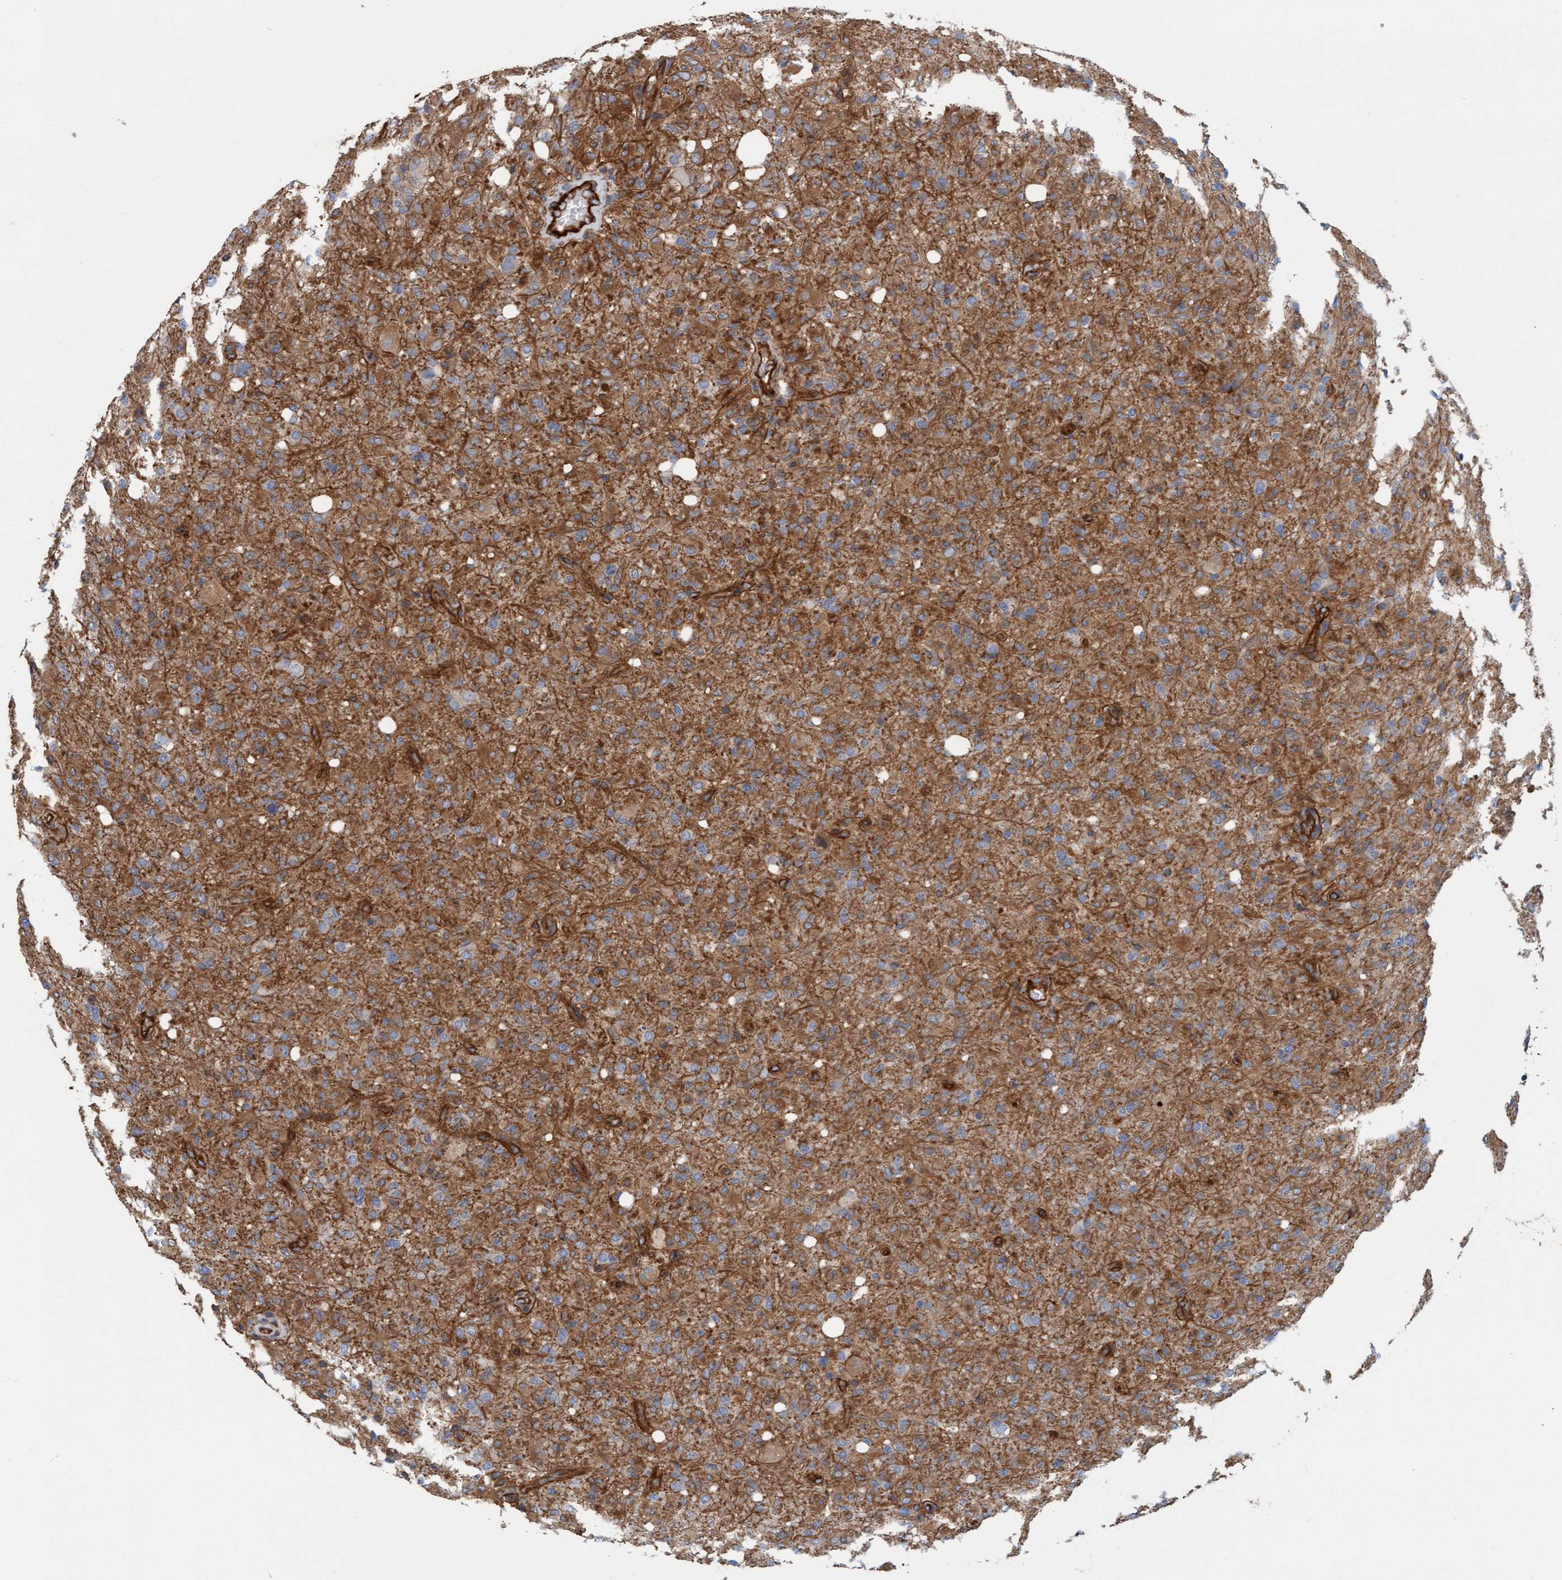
{"staining": {"intensity": "moderate", "quantity": ">75%", "location": "cytoplasmic/membranous"}, "tissue": "glioma", "cell_type": "Tumor cells", "image_type": "cancer", "snomed": [{"axis": "morphology", "description": "Glioma, malignant, High grade"}, {"axis": "topography", "description": "Brain"}], "caption": "The micrograph exhibits immunohistochemical staining of glioma. There is moderate cytoplasmic/membranous expression is identified in approximately >75% of tumor cells. Nuclei are stained in blue.", "gene": "STXBP4", "patient": {"sex": "female", "age": 57}}